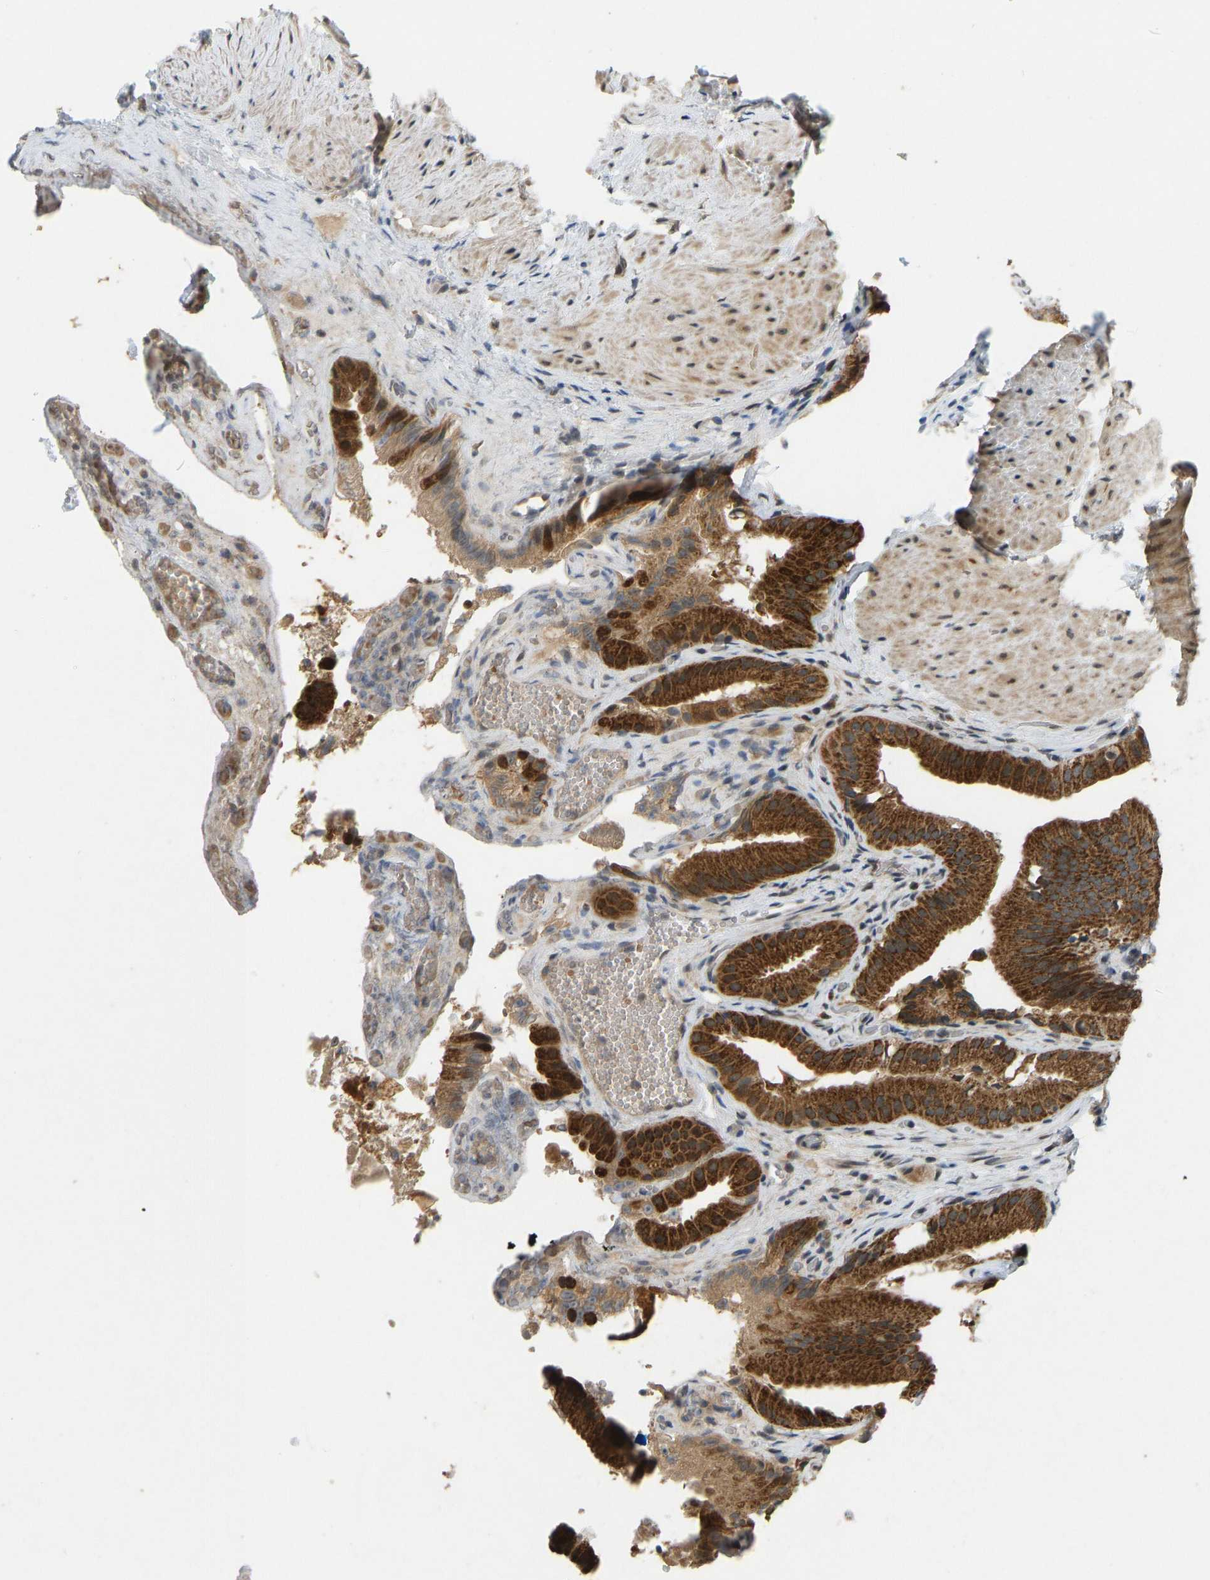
{"staining": {"intensity": "strong", "quantity": ">75%", "location": "cytoplasmic/membranous"}, "tissue": "gallbladder", "cell_type": "Glandular cells", "image_type": "normal", "snomed": [{"axis": "morphology", "description": "Normal tissue, NOS"}, {"axis": "topography", "description": "Gallbladder"}], "caption": "Protein analysis of normal gallbladder shows strong cytoplasmic/membranous staining in approximately >75% of glandular cells.", "gene": "ACADS", "patient": {"sex": "male", "age": 49}}